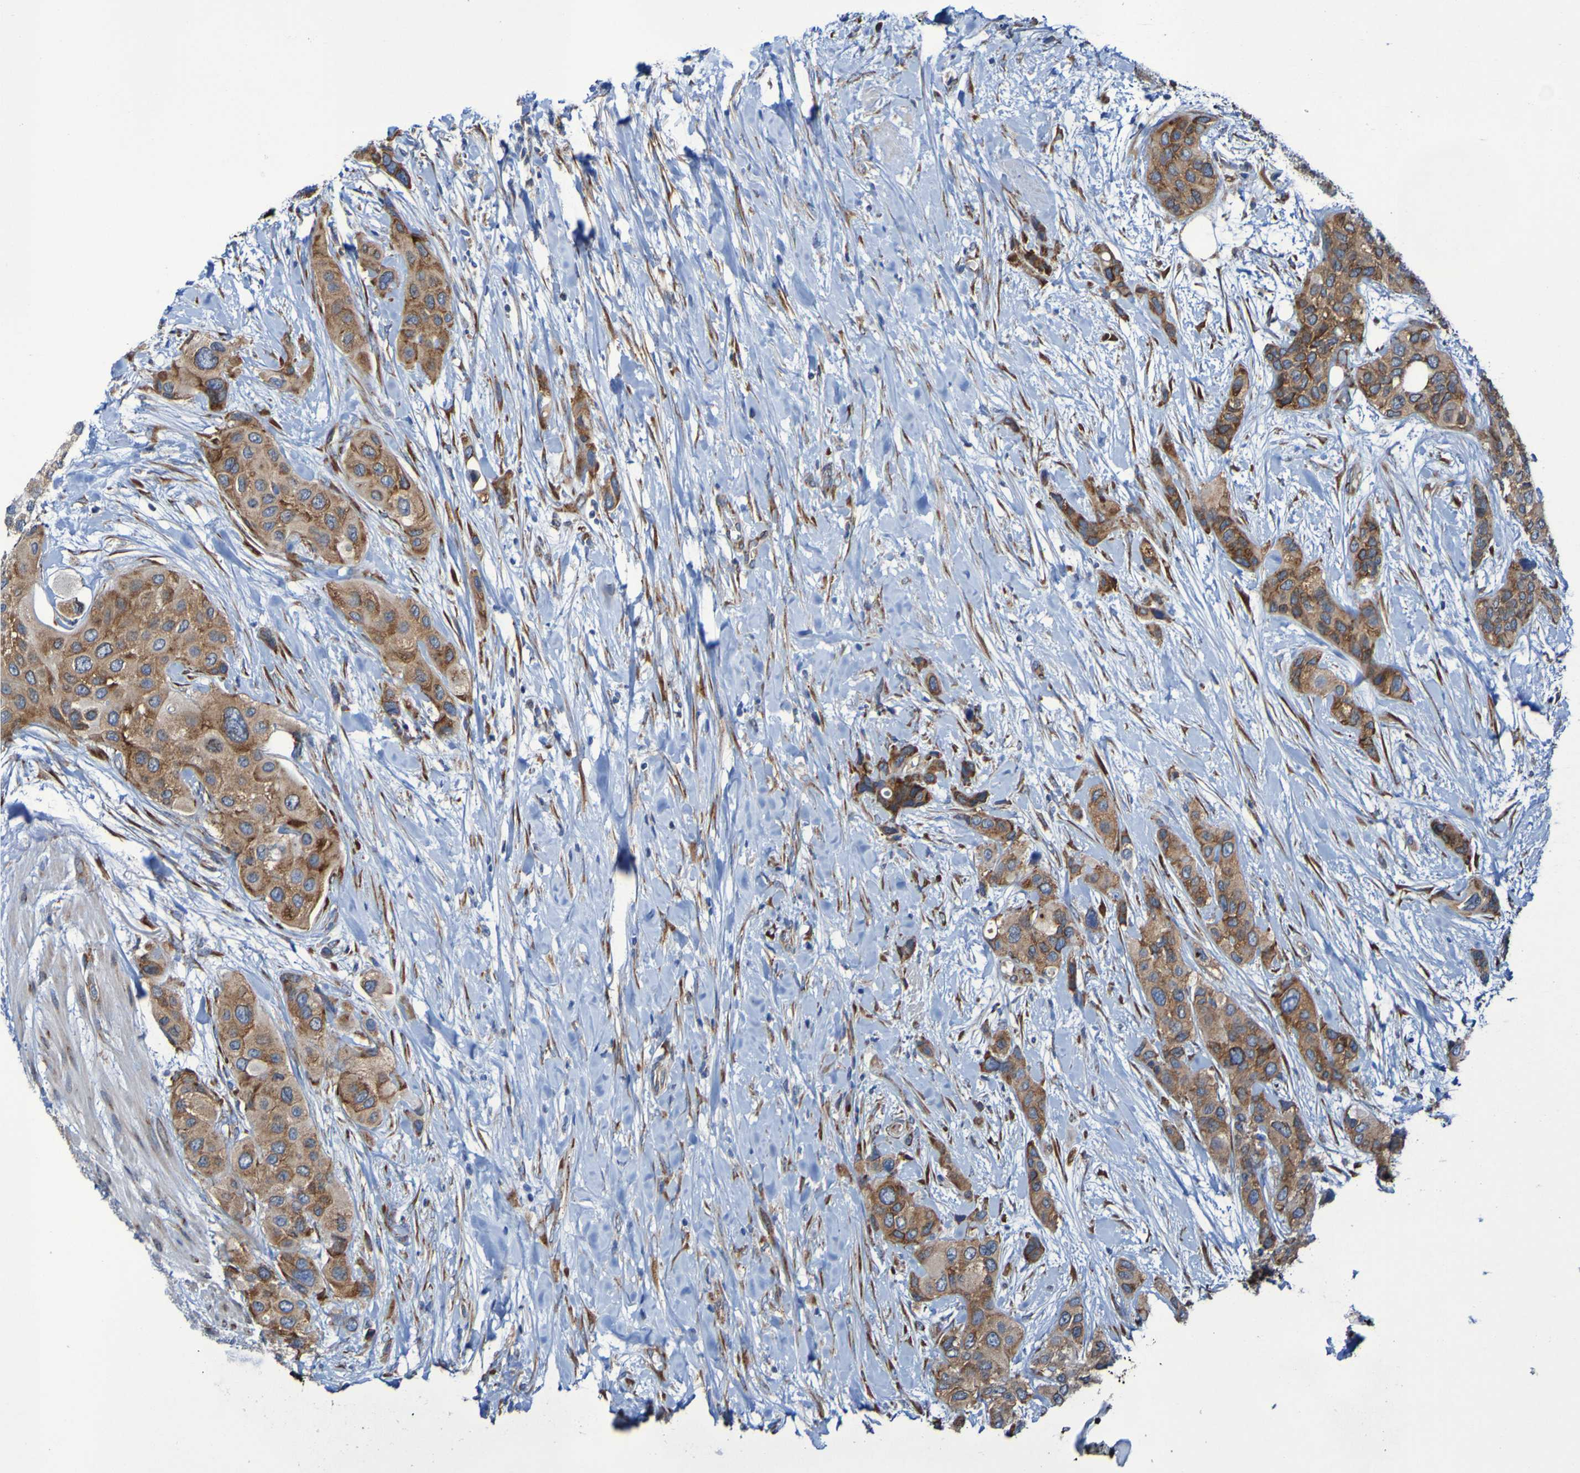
{"staining": {"intensity": "moderate", "quantity": ">75%", "location": "cytoplasmic/membranous"}, "tissue": "urothelial cancer", "cell_type": "Tumor cells", "image_type": "cancer", "snomed": [{"axis": "morphology", "description": "Urothelial carcinoma, High grade"}, {"axis": "topography", "description": "Urinary bladder"}], "caption": "There is medium levels of moderate cytoplasmic/membranous expression in tumor cells of urothelial carcinoma (high-grade), as demonstrated by immunohistochemical staining (brown color).", "gene": "FKBP3", "patient": {"sex": "female", "age": 56}}